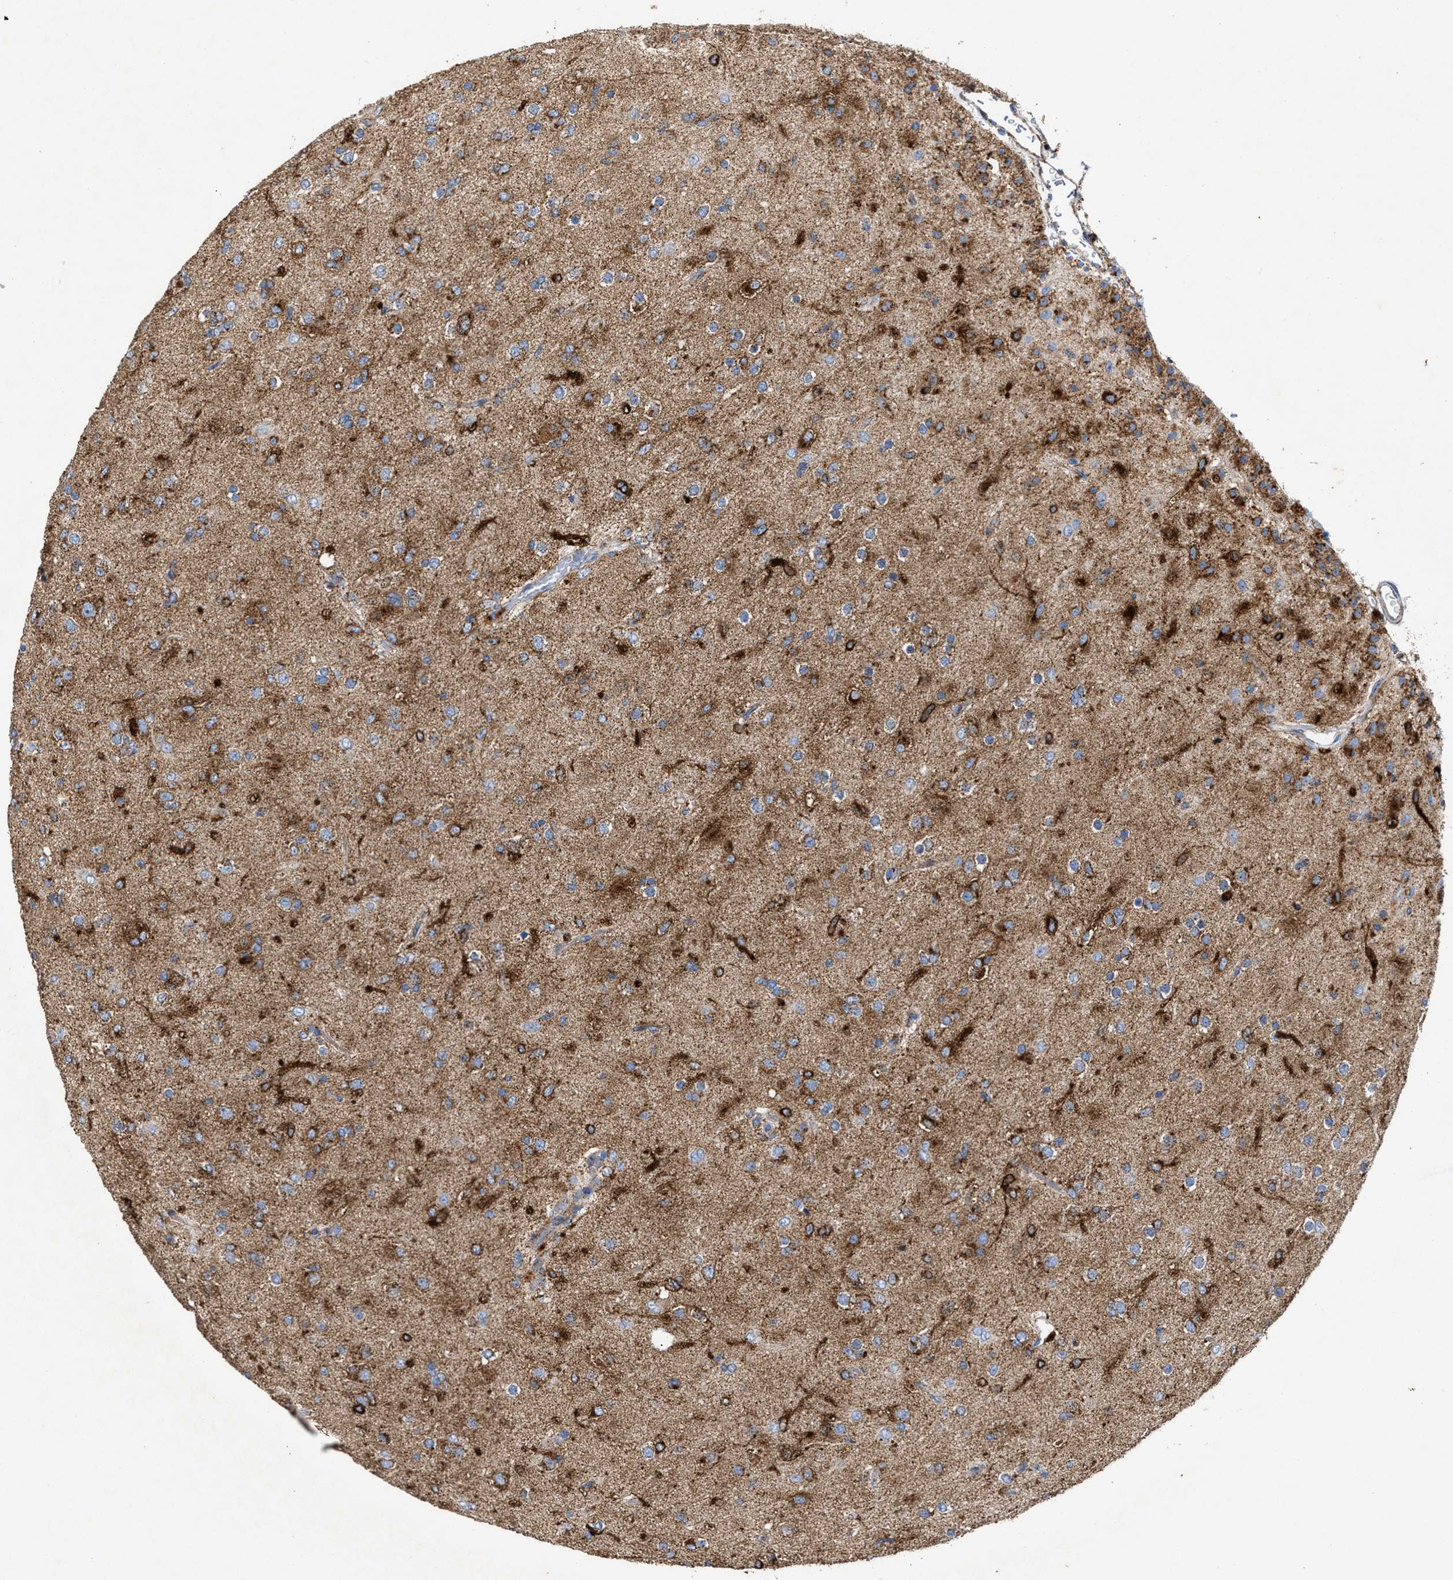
{"staining": {"intensity": "strong", "quantity": "25%-75%", "location": "cytoplasmic/membranous"}, "tissue": "glioma", "cell_type": "Tumor cells", "image_type": "cancer", "snomed": [{"axis": "morphology", "description": "Glioma, malignant, Low grade"}, {"axis": "topography", "description": "Brain"}], "caption": "Glioma was stained to show a protein in brown. There is high levels of strong cytoplasmic/membranous staining in about 25%-75% of tumor cells. The staining was performed using DAB (3,3'-diaminobenzidine) to visualize the protein expression in brown, while the nuclei were stained in blue with hematoxylin (Magnification: 20x).", "gene": "MECR", "patient": {"sex": "male", "age": 65}}